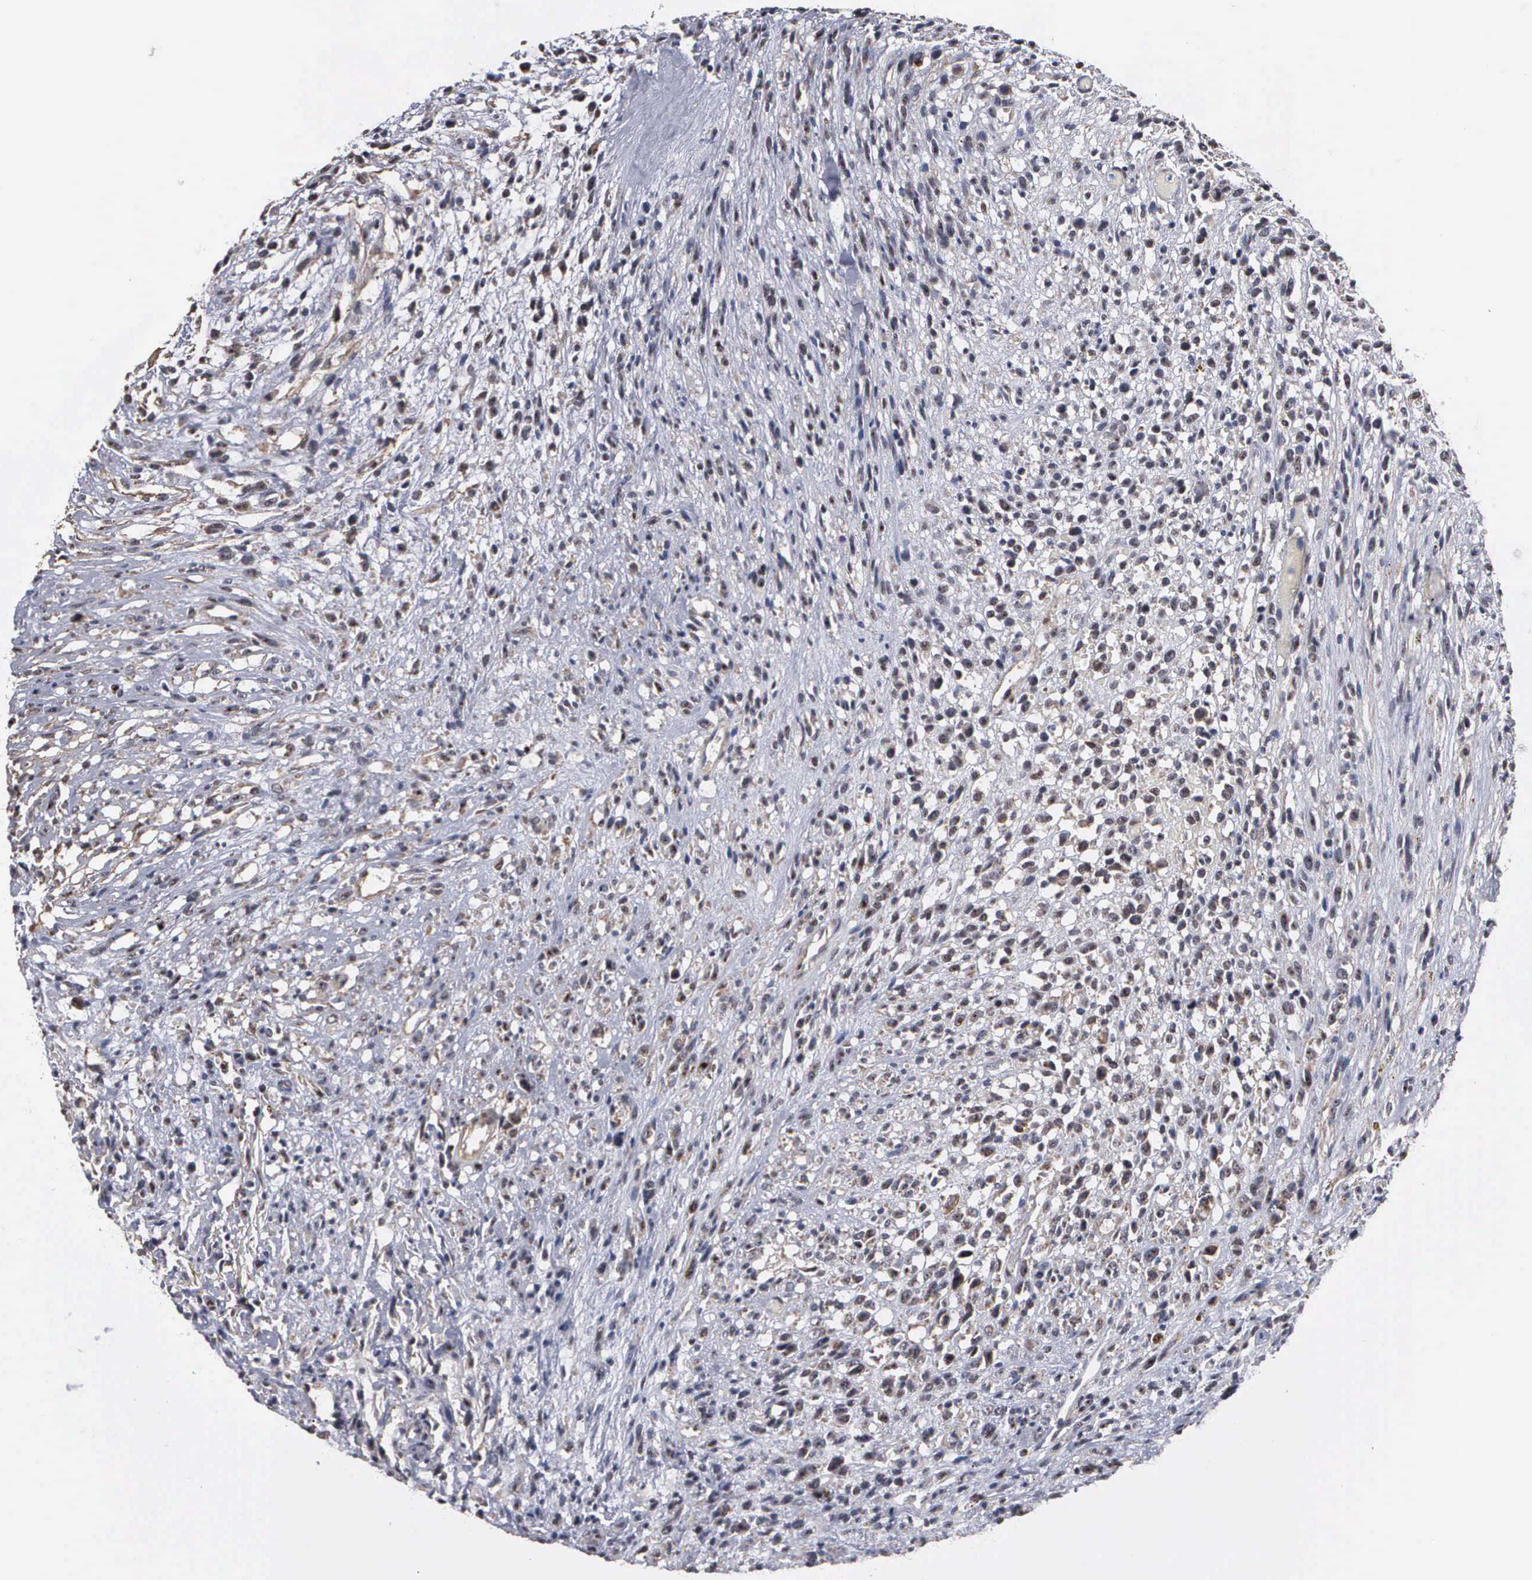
{"staining": {"intensity": "weak", "quantity": "25%-75%", "location": "cytoplasmic/membranous,nuclear"}, "tissue": "glioma", "cell_type": "Tumor cells", "image_type": "cancer", "snomed": [{"axis": "morphology", "description": "Glioma, malignant, High grade"}, {"axis": "topography", "description": "Brain"}], "caption": "This image shows malignant high-grade glioma stained with IHC to label a protein in brown. The cytoplasmic/membranous and nuclear of tumor cells show weak positivity for the protein. Nuclei are counter-stained blue.", "gene": "NGDN", "patient": {"sex": "male", "age": 66}}